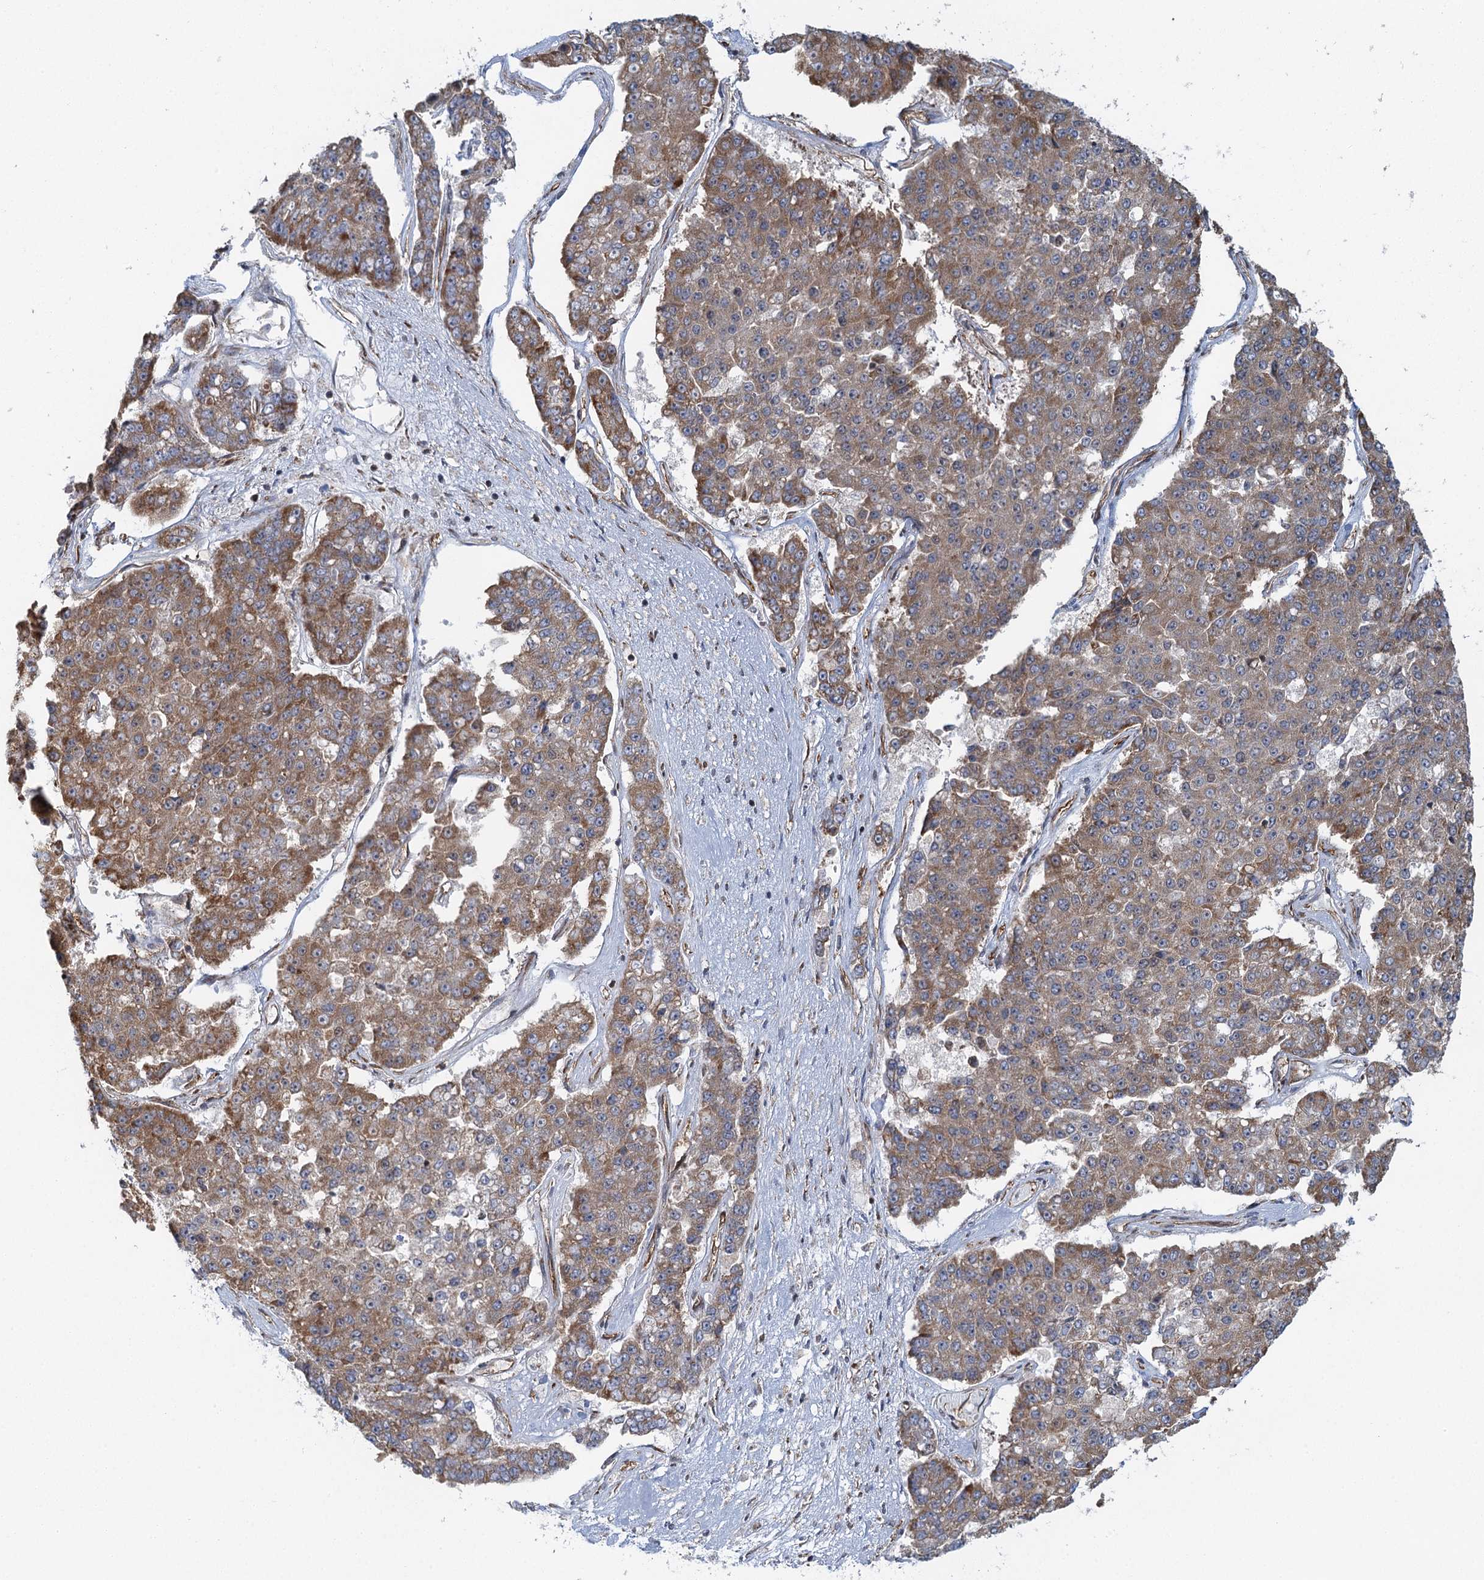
{"staining": {"intensity": "moderate", "quantity": ">75%", "location": "cytoplasmic/membranous"}, "tissue": "pancreatic cancer", "cell_type": "Tumor cells", "image_type": "cancer", "snomed": [{"axis": "morphology", "description": "Adenocarcinoma, NOS"}, {"axis": "topography", "description": "Pancreas"}], "caption": "Human pancreatic adenocarcinoma stained with a brown dye displays moderate cytoplasmic/membranous positive staining in approximately >75% of tumor cells.", "gene": "GPATCH11", "patient": {"sex": "male", "age": 50}}